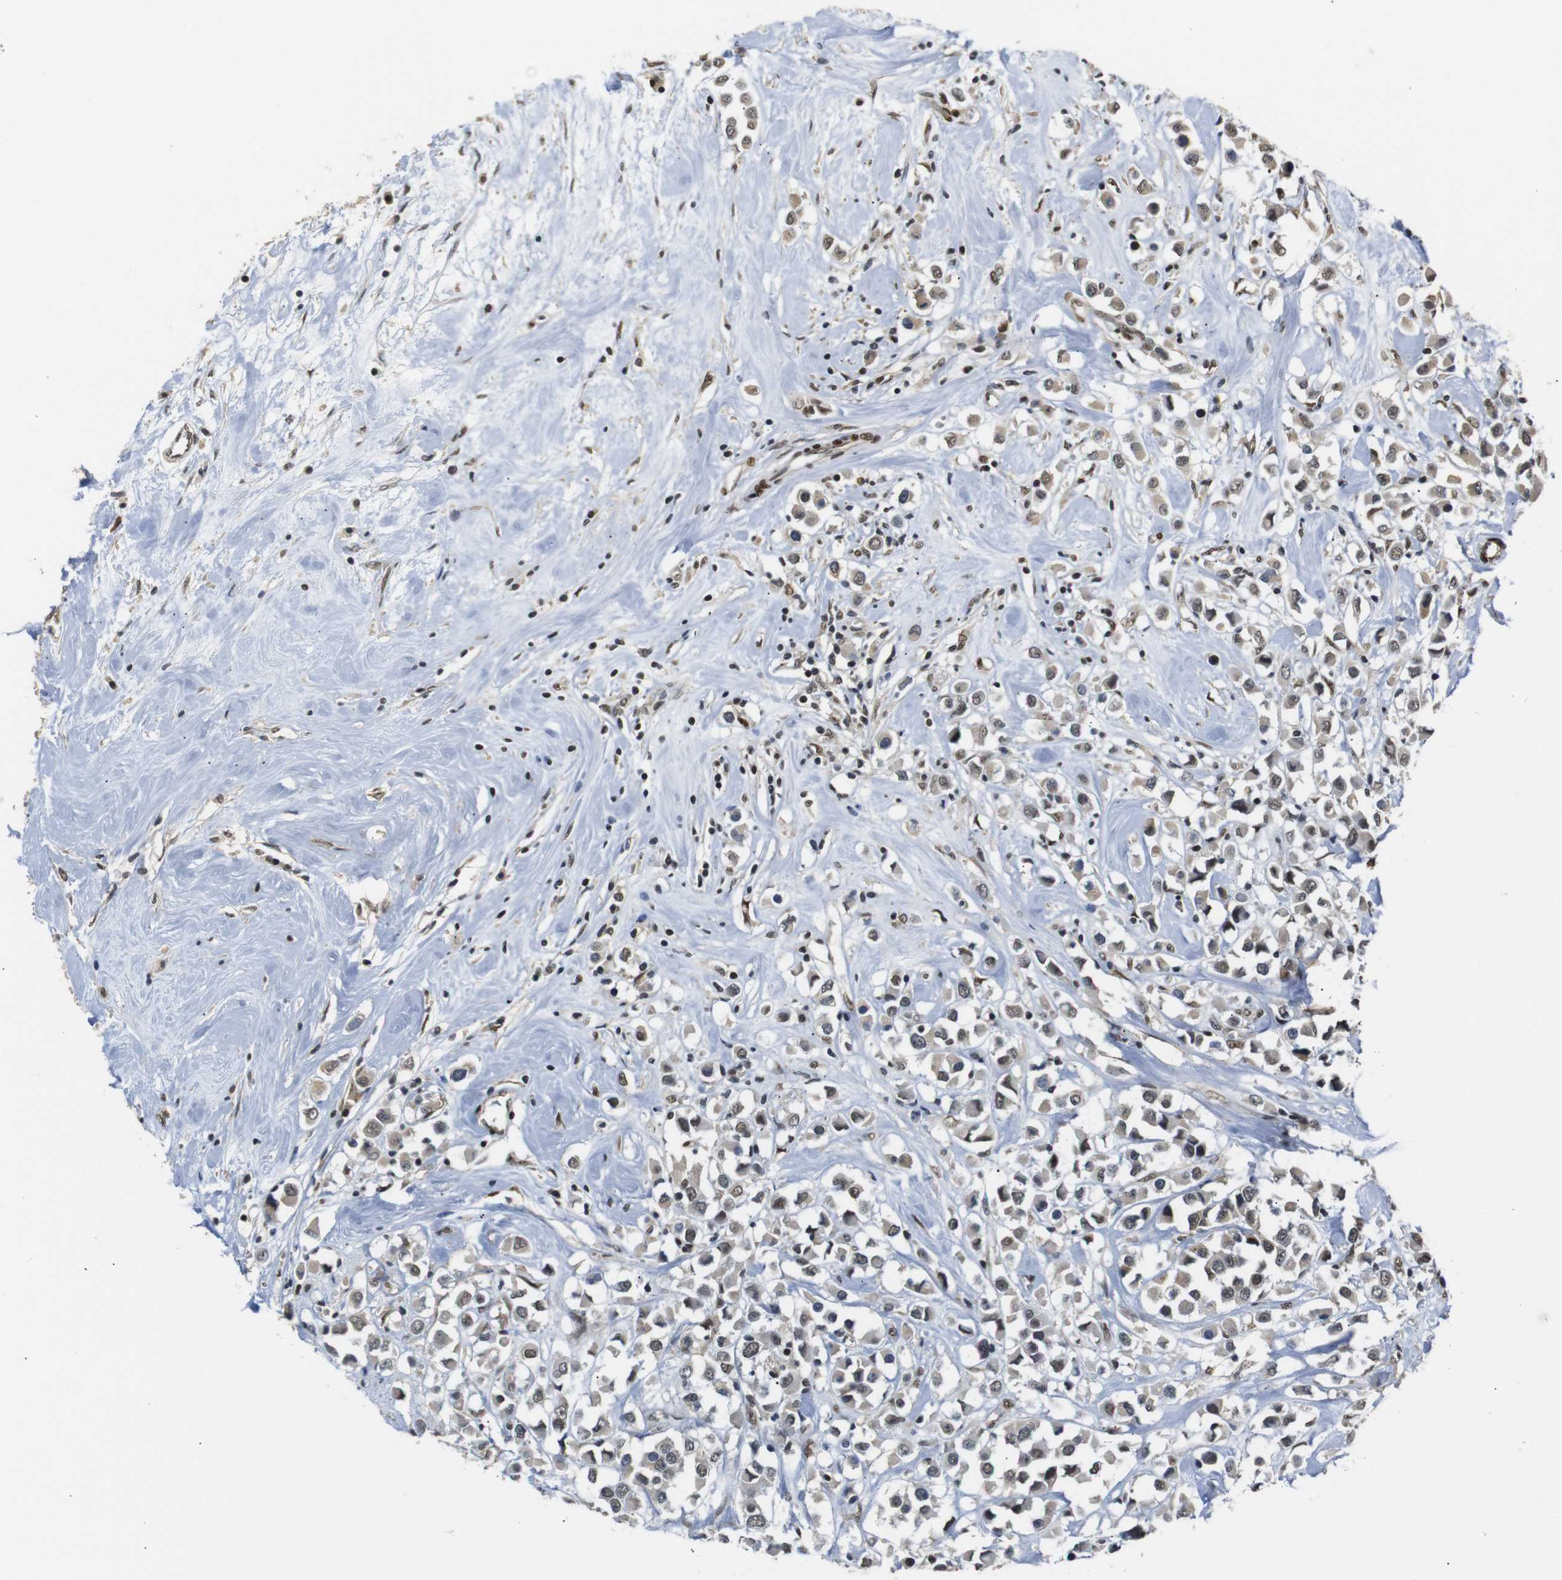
{"staining": {"intensity": "moderate", "quantity": ">75%", "location": "cytoplasmic/membranous,nuclear"}, "tissue": "breast cancer", "cell_type": "Tumor cells", "image_type": "cancer", "snomed": [{"axis": "morphology", "description": "Duct carcinoma"}, {"axis": "topography", "description": "Breast"}], "caption": "IHC (DAB (3,3'-diaminobenzidine)) staining of invasive ductal carcinoma (breast) demonstrates moderate cytoplasmic/membranous and nuclear protein staining in about >75% of tumor cells.", "gene": "TBX2", "patient": {"sex": "female", "age": 61}}